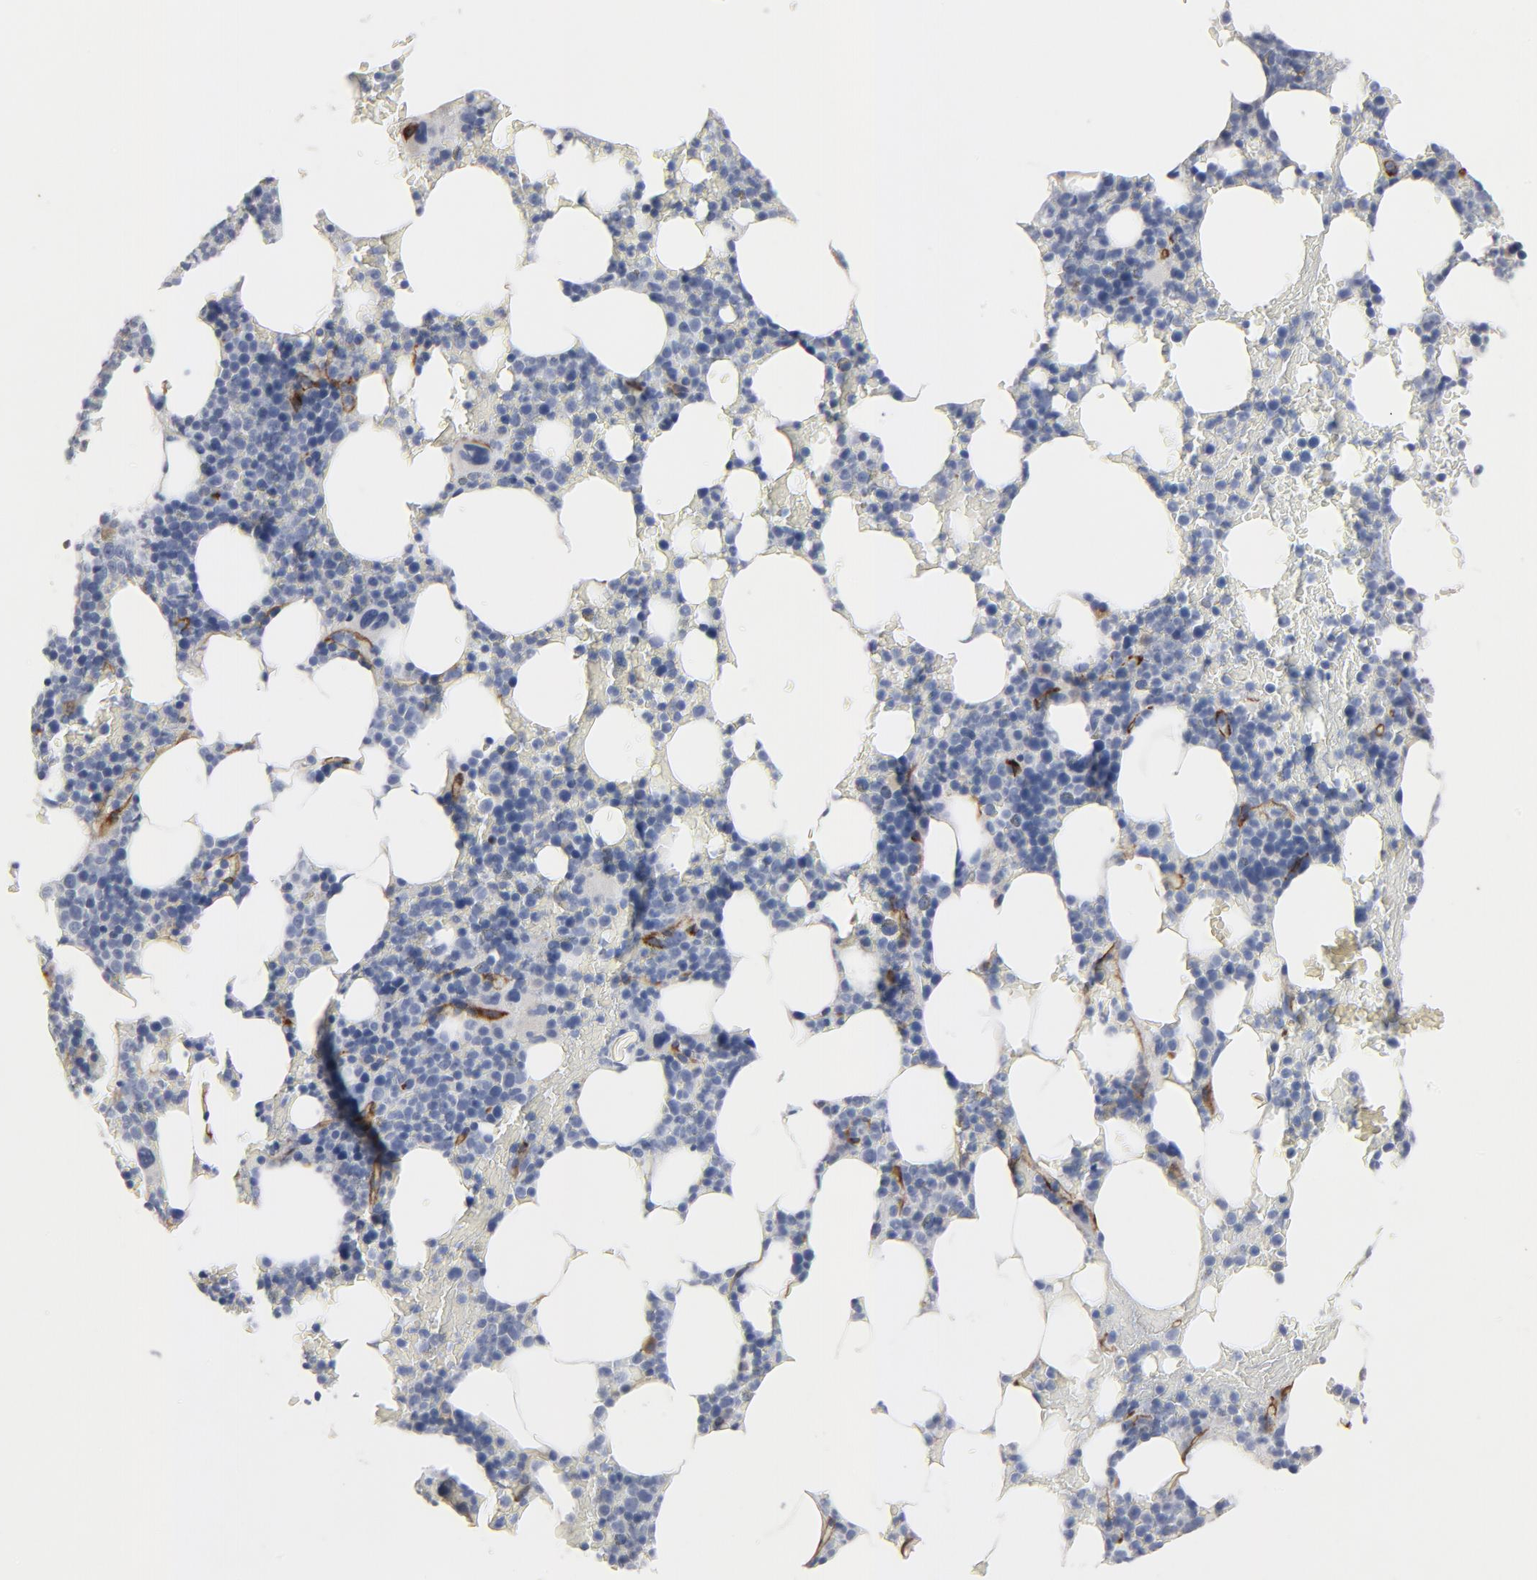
{"staining": {"intensity": "negative", "quantity": "none", "location": "none"}, "tissue": "bone marrow", "cell_type": "Hematopoietic cells", "image_type": "normal", "snomed": [{"axis": "morphology", "description": "Normal tissue, NOS"}, {"axis": "topography", "description": "Bone marrow"}], "caption": "Bone marrow stained for a protein using immunohistochemistry (IHC) reveals no staining hematopoietic cells.", "gene": "KDR", "patient": {"sex": "female", "age": 66}}